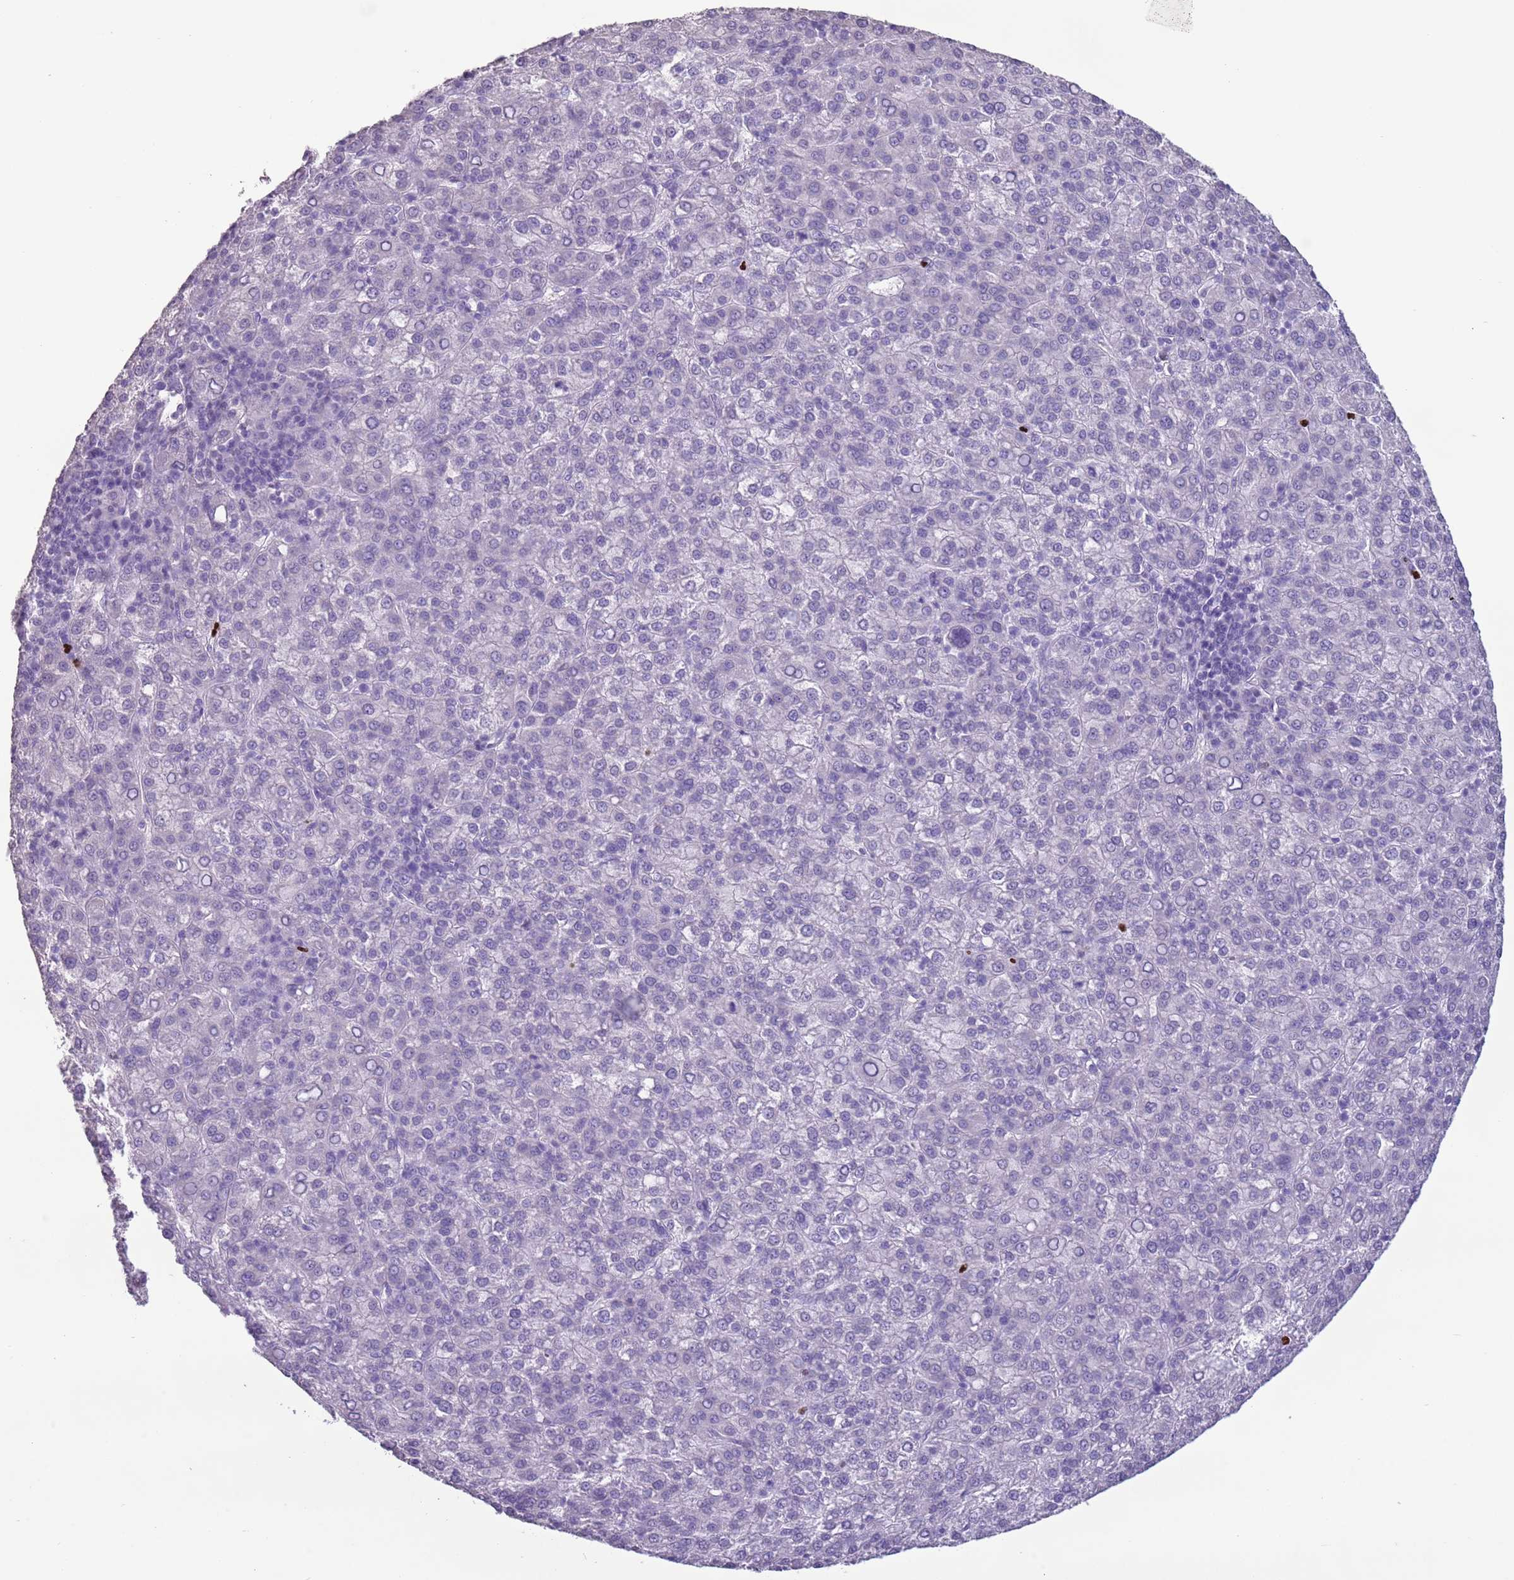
{"staining": {"intensity": "negative", "quantity": "none", "location": "none"}, "tissue": "liver cancer", "cell_type": "Tumor cells", "image_type": "cancer", "snomed": [{"axis": "morphology", "description": "Carcinoma, Hepatocellular, NOS"}, {"axis": "topography", "description": "Liver"}], "caption": "Tumor cells are negative for brown protein staining in liver cancer (hepatocellular carcinoma).", "gene": "CELF6", "patient": {"sex": "female", "age": 58}}